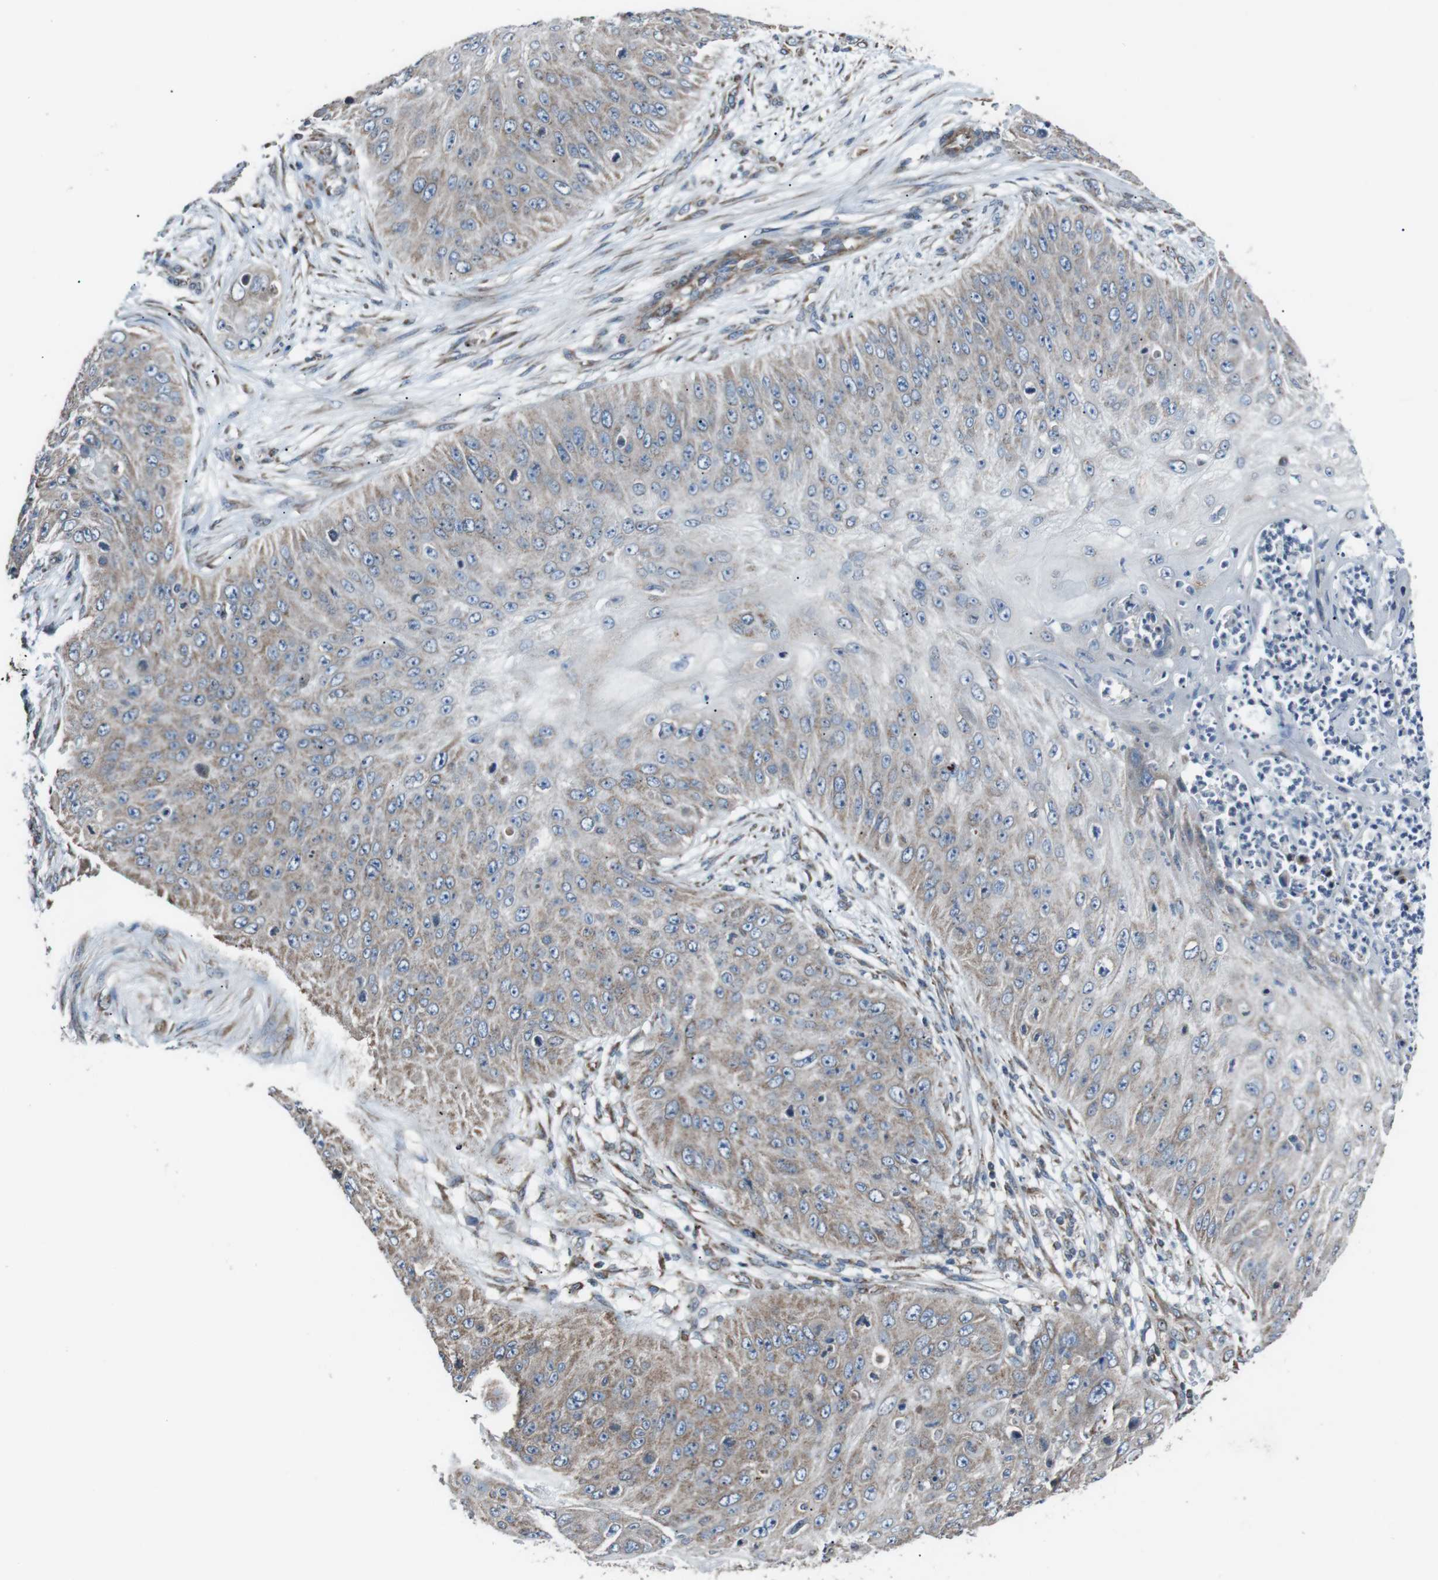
{"staining": {"intensity": "weak", "quantity": "25%-75%", "location": "cytoplasmic/membranous"}, "tissue": "skin cancer", "cell_type": "Tumor cells", "image_type": "cancer", "snomed": [{"axis": "morphology", "description": "Squamous cell carcinoma, NOS"}, {"axis": "topography", "description": "Skin"}], "caption": "Immunohistochemistry image of skin cancer stained for a protein (brown), which exhibits low levels of weak cytoplasmic/membranous expression in approximately 25%-75% of tumor cells.", "gene": "CISD2", "patient": {"sex": "female", "age": 80}}